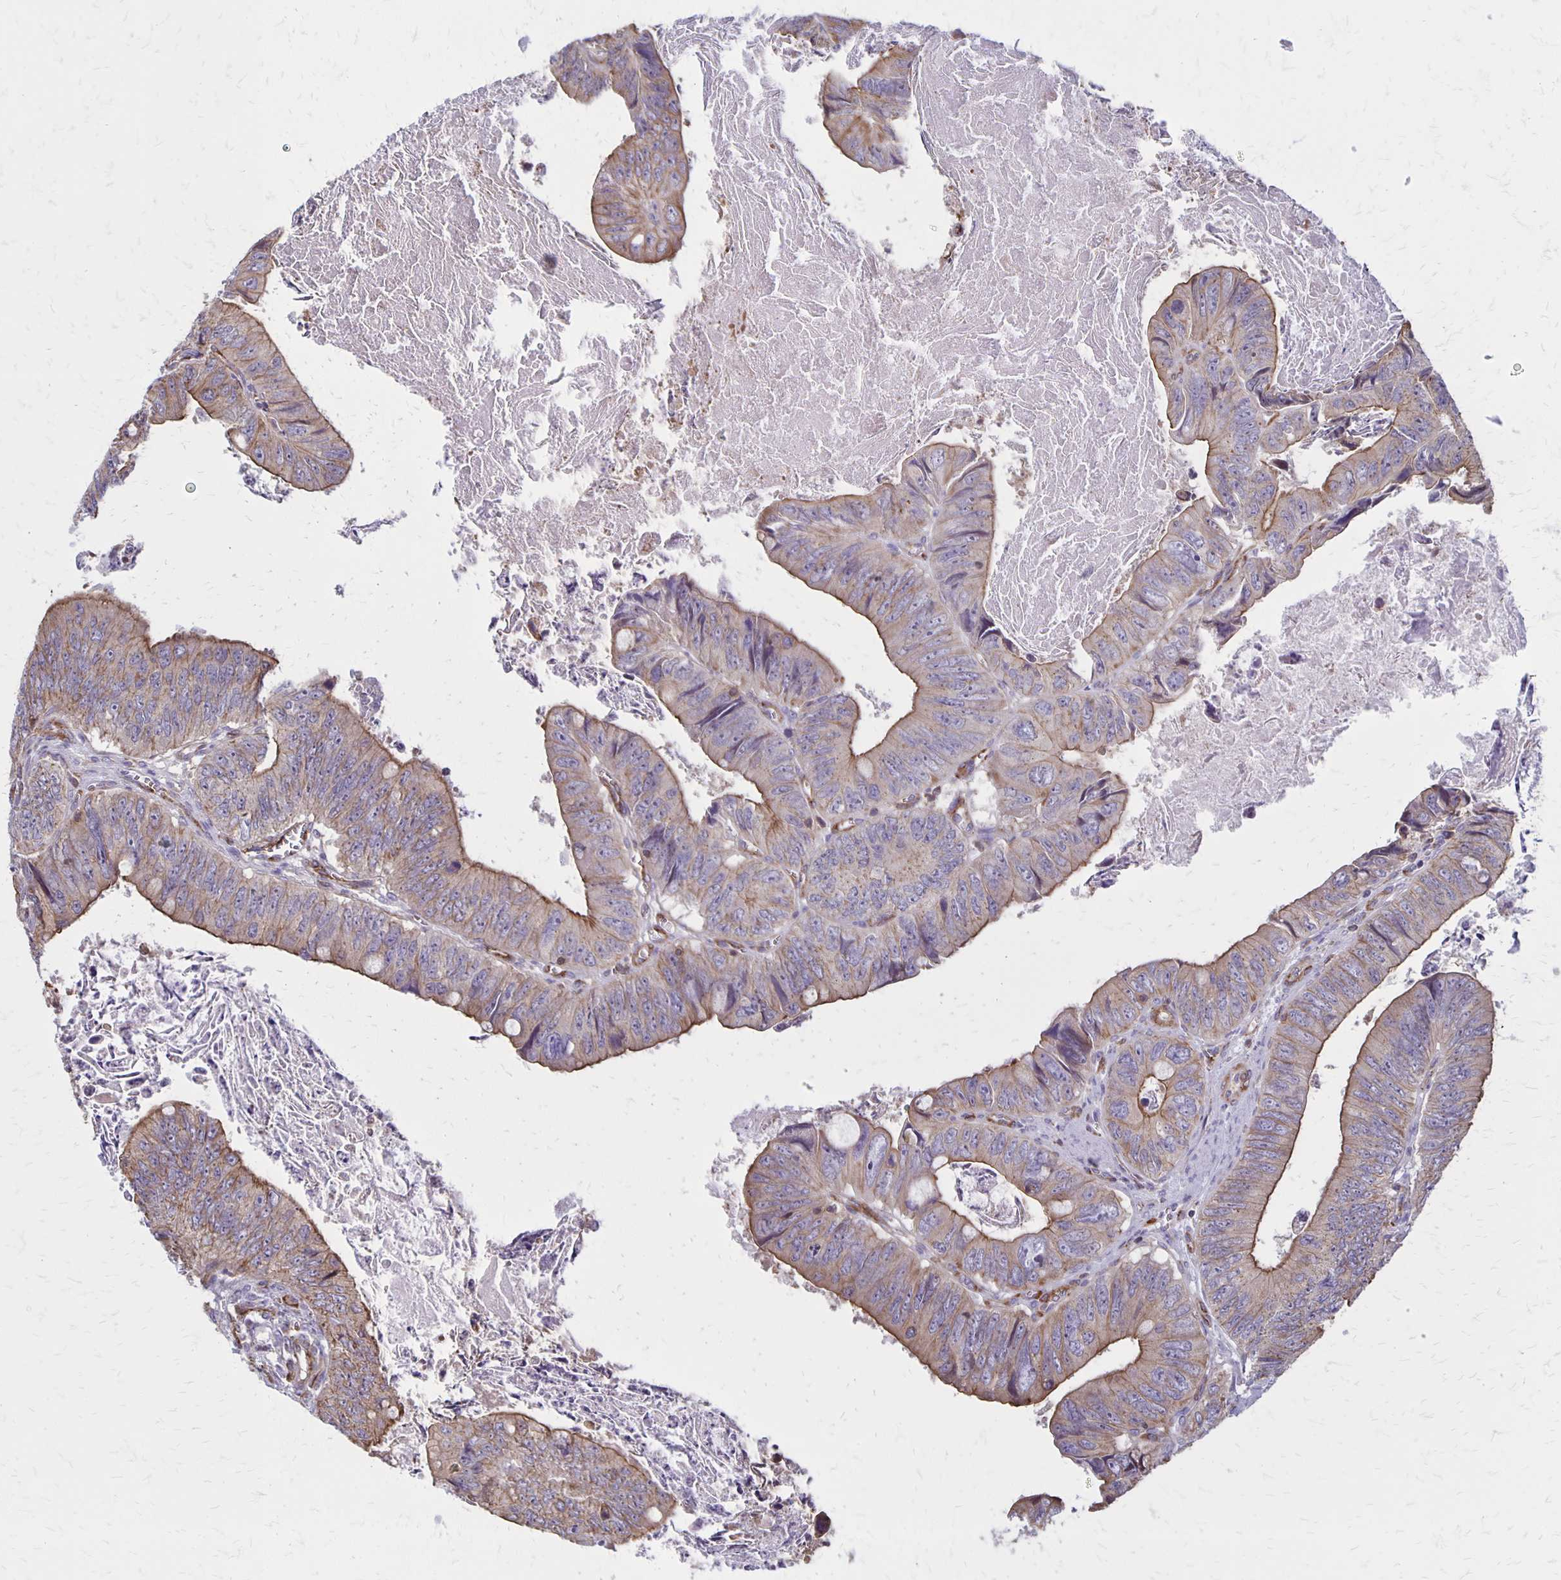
{"staining": {"intensity": "moderate", "quantity": "25%-75%", "location": "cytoplasmic/membranous"}, "tissue": "colorectal cancer", "cell_type": "Tumor cells", "image_type": "cancer", "snomed": [{"axis": "morphology", "description": "Adenocarcinoma, NOS"}, {"axis": "topography", "description": "Colon"}], "caption": "Immunohistochemical staining of human colorectal adenocarcinoma shows medium levels of moderate cytoplasmic/membranous protein positivity in about 25%-75% of tumor cells.", "gene": "SEPTIN5", "patient": {"sex": "female", "age": 84}}